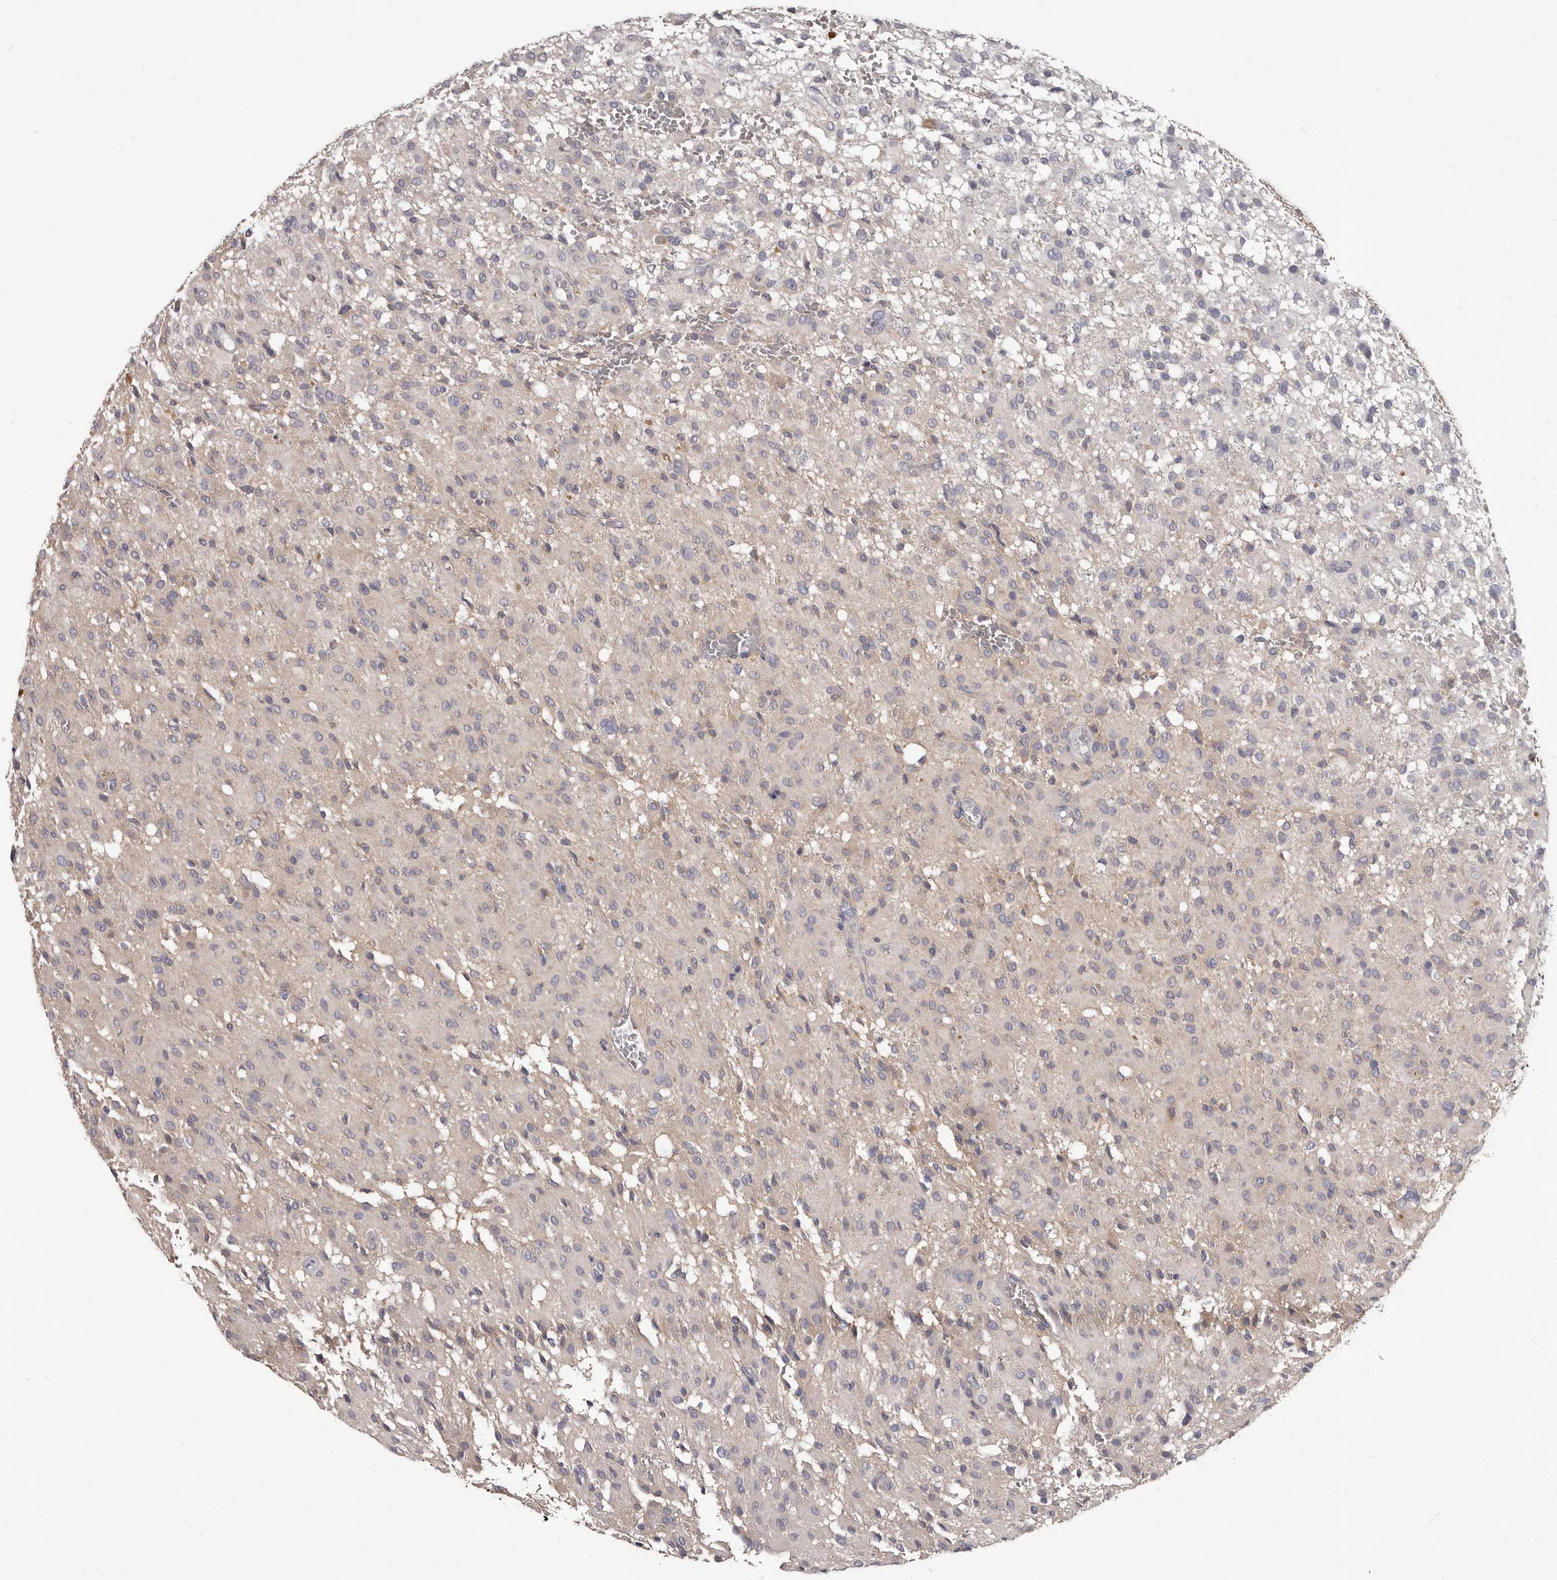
{"staining": {"intensity": "negative", "quantity": "none", "location": "none"}, "tissue": "glioma", "cell_type": "Tumor cells", "image_type": "cancer", "snomed": [{"axis": "morphology", "description": "Glioma, malignant, High grade"}, {"axis": "topography", "description": "Brain"}], "caption": "Glioma stained for a protein using immunohistochemistry (IHC) shows no staining tumor cells.", "gene": "APEH", "patient": {"sex": "female", "age": 59}}